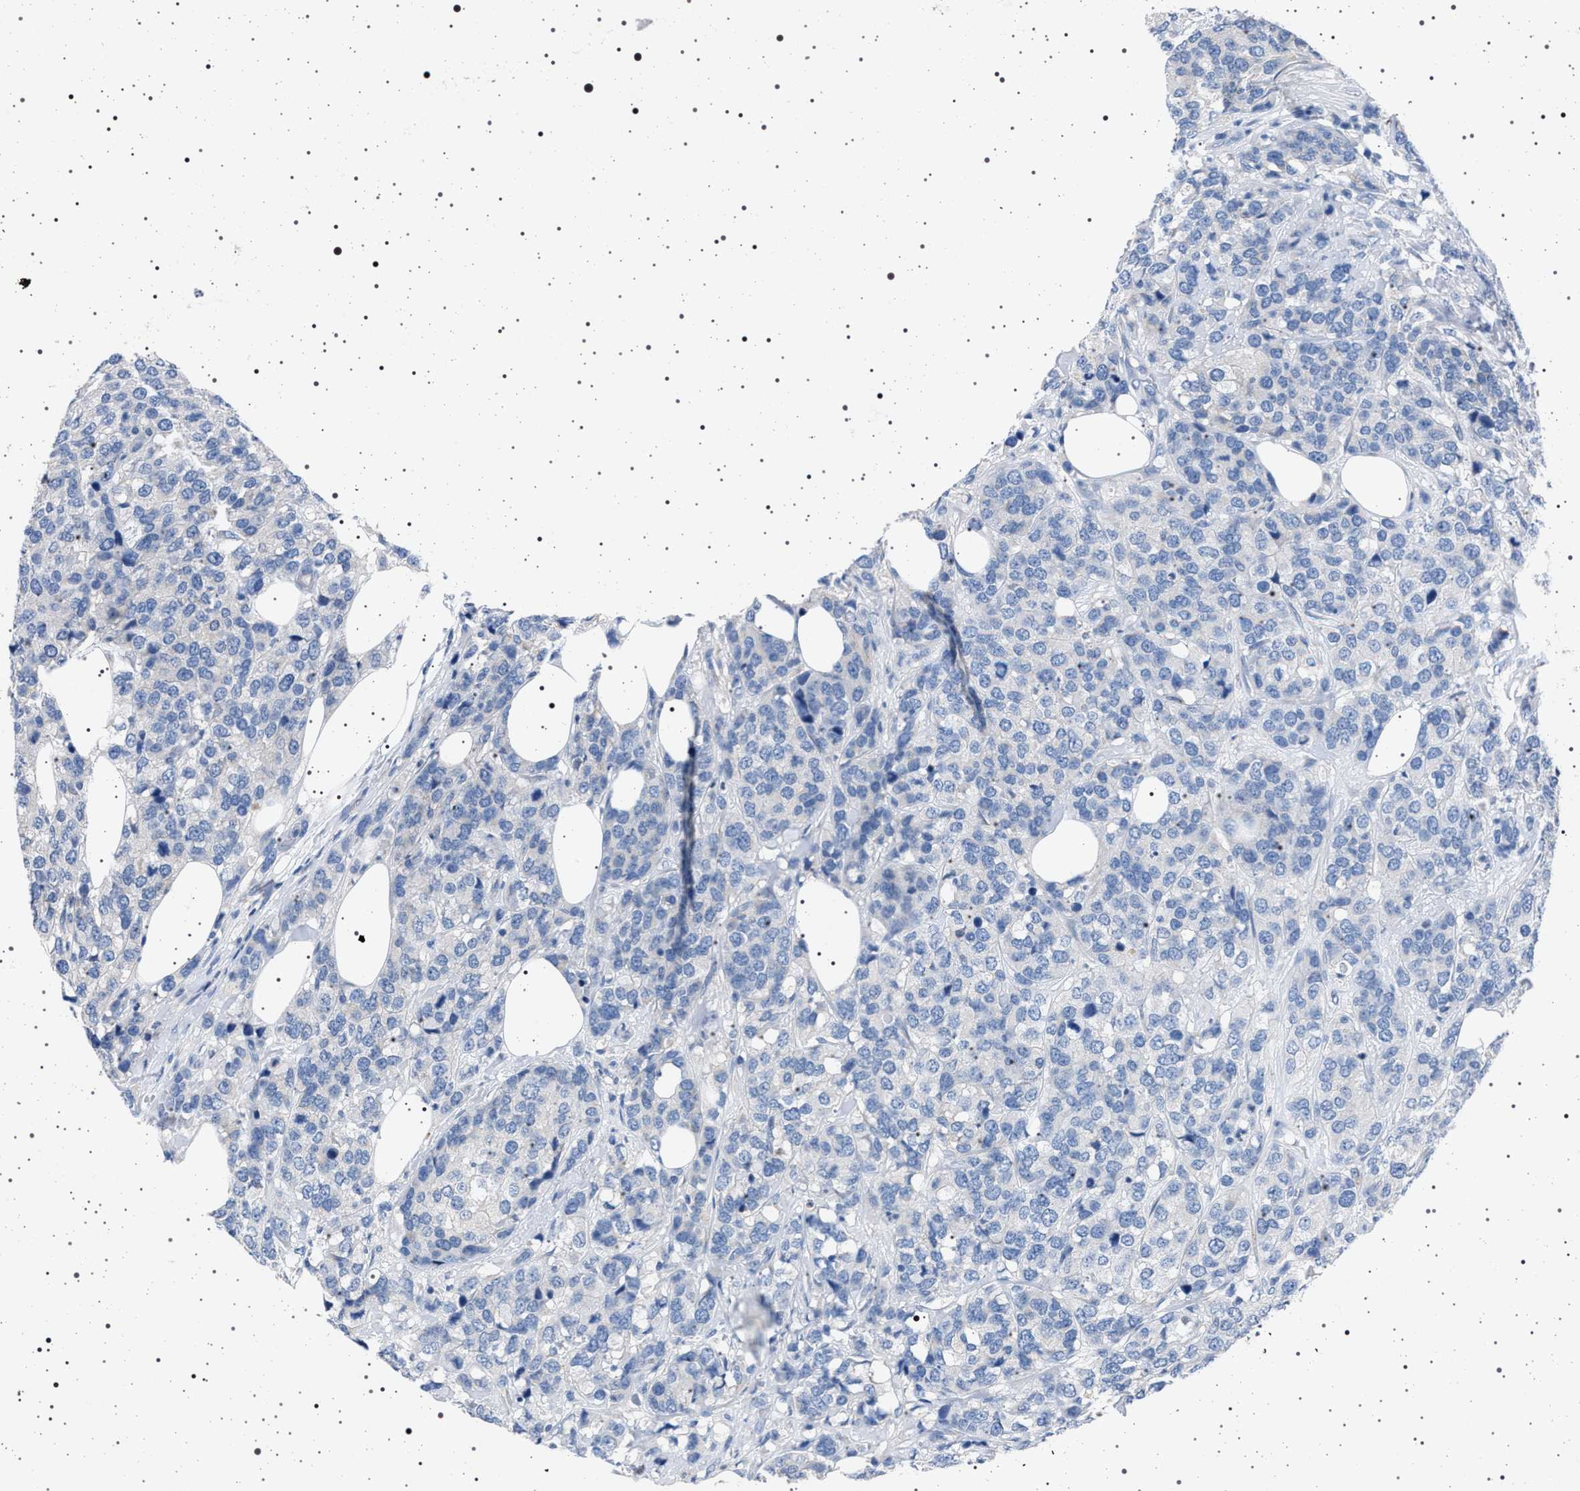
{"staining": {"intensity": "negative", "quantity": "none", "location": "none"}, "tissue": "breast cancer", "cell_type": "Tumor cells", "image_type": "cancer", "snomed": [{"axis": "morphology", "description": "Lobular carcinoma"}, {"axis": "topography", "description": "Breast"}], "caption": "Breast lobular carcinoma was stained to show a protein in brown. There is no significant positivity in tumor cells.", "gene": "NAT9", "patient": {"sex": "female", "age": 59}}